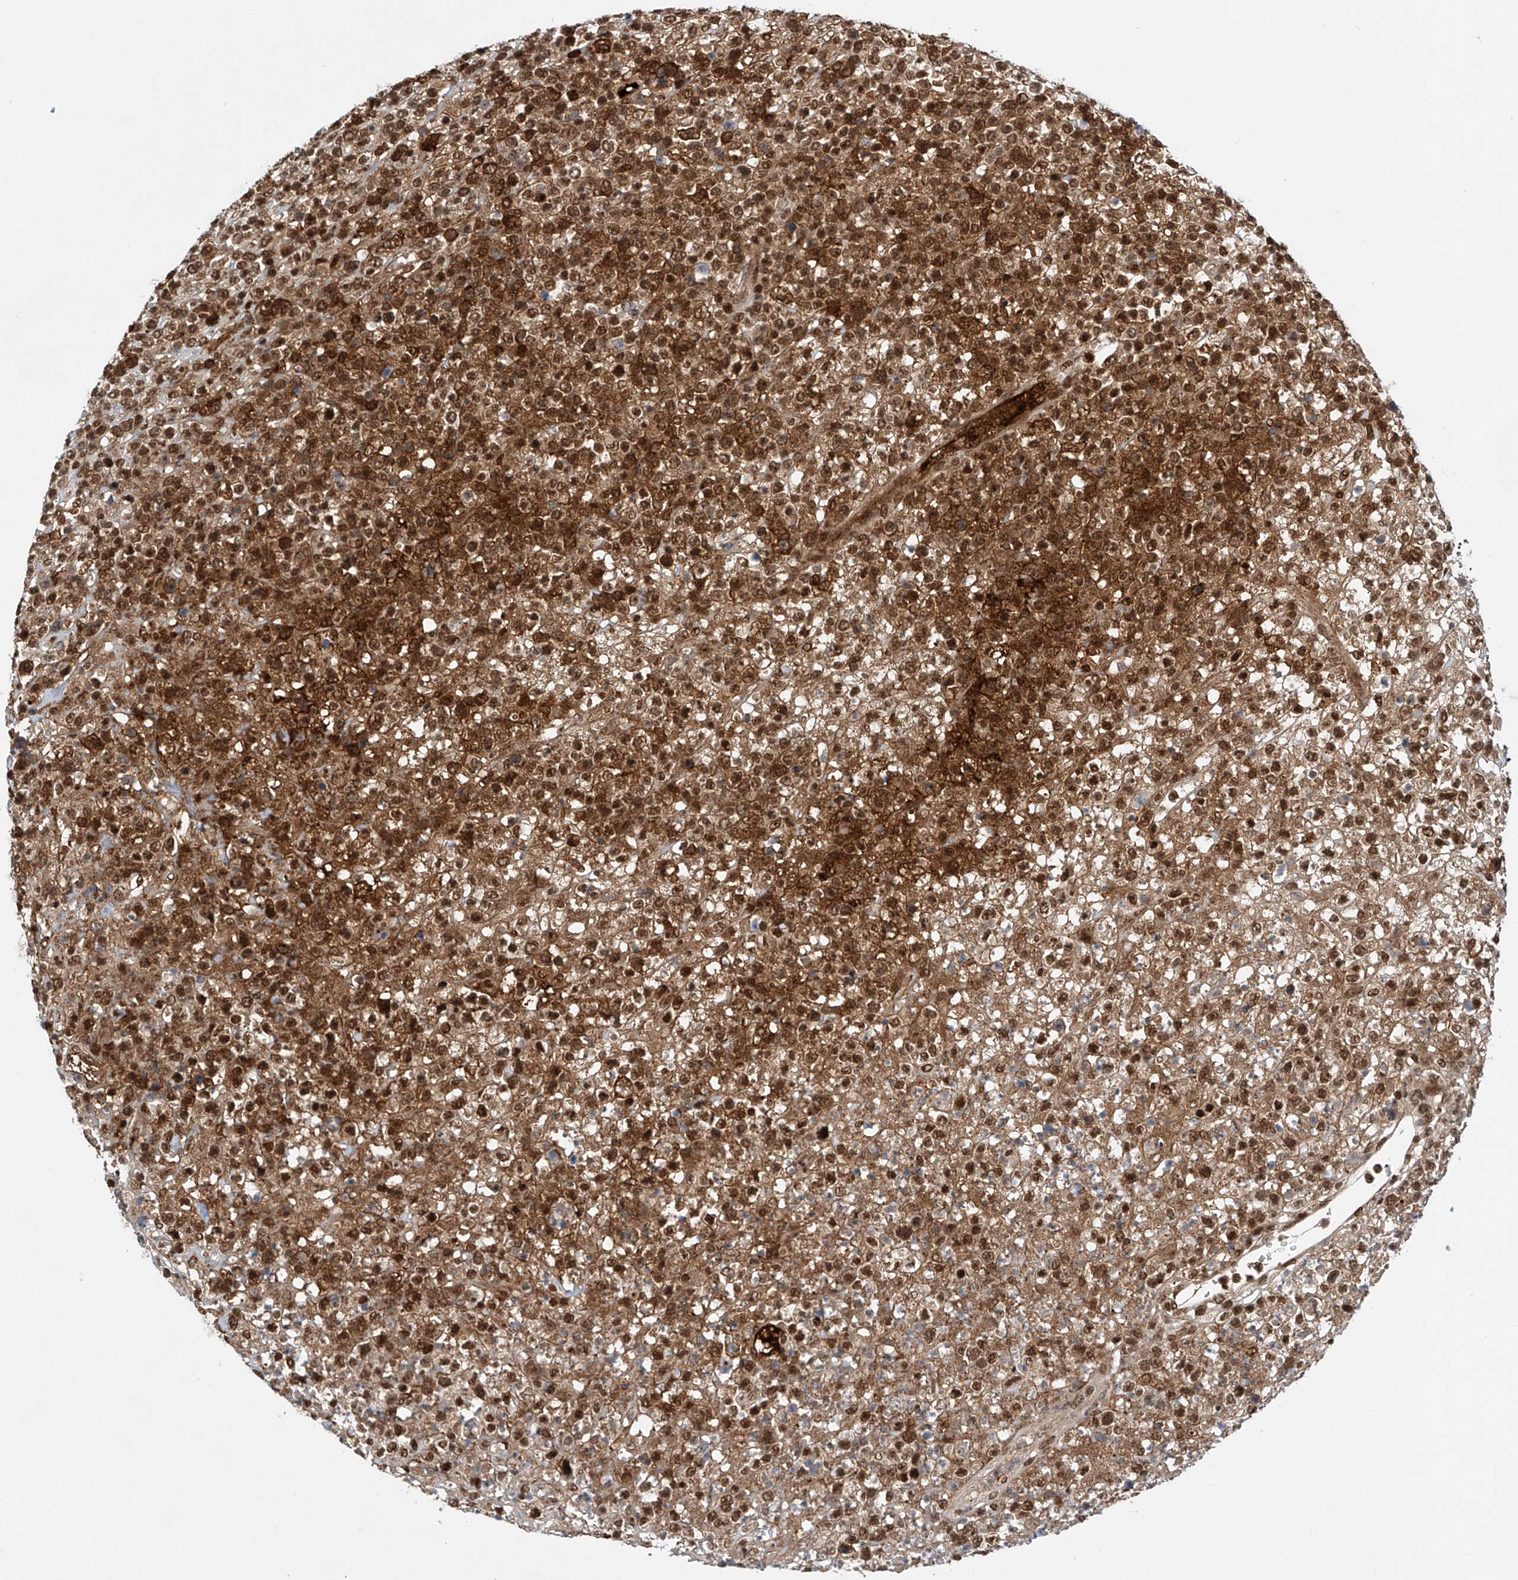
{"staining": {"intensity": "strong", "quantity": ">75%", "location": "cytoplasmic/membranous,nuclear"}, "tissue": "lymphoma", "cell_type": "Tumor cells", "image_type": "cancer", "snomed": [{"axis": "morphology", "description": "Malignant lymphoma, non-Hodgkin's type, High grade"}, {"axis": "topography", "description": "Colon"}], "caption": "IHC histopathology image of neoplastic tissue: human lymphoma stained using immunohistochemistry demonstrates high levels of strong protein expression localized specifically in the cytoplasmic/membranous and nuclear of tumor cells, appearing as a cytoplasmic/membranous and nuclear brown color.", "gene": "ZNF470", "patient": {"sex": "female", "age": 53}}